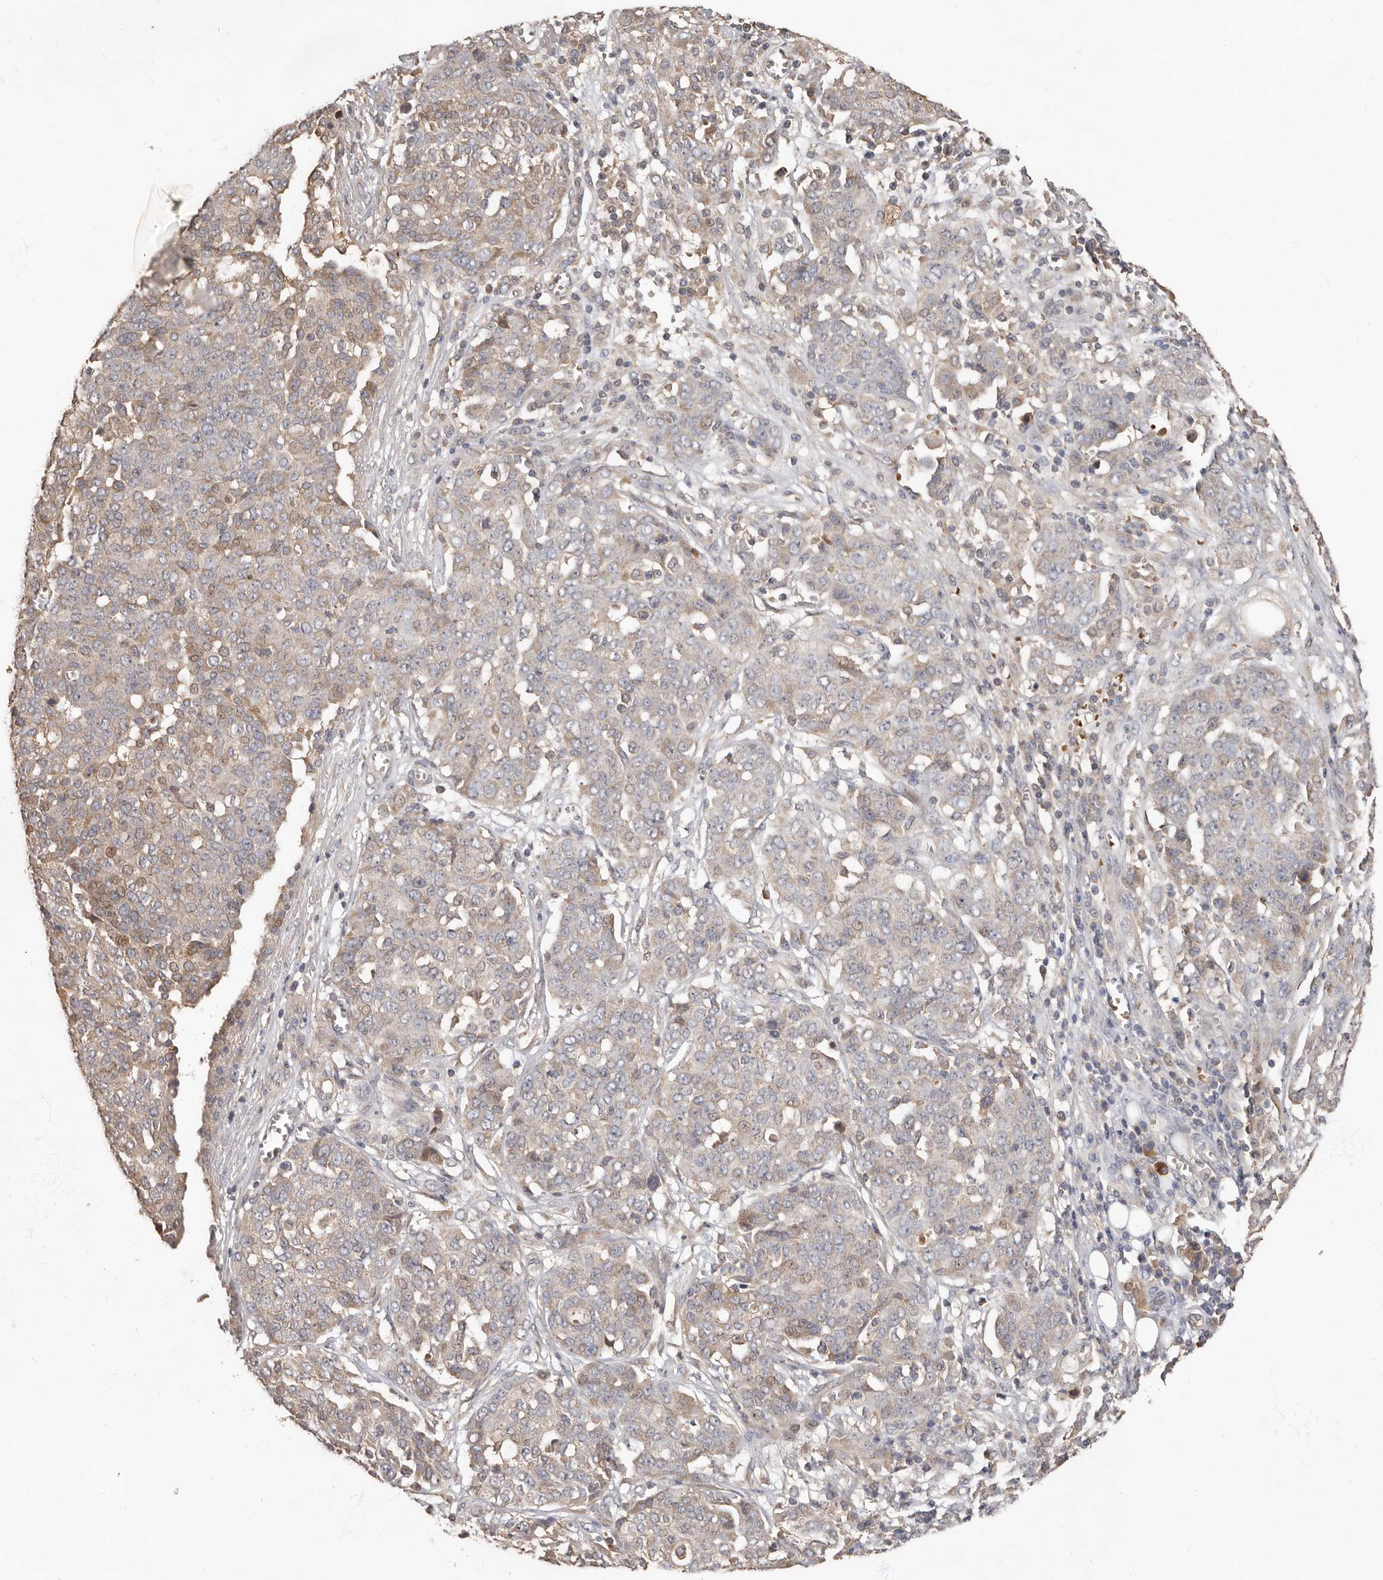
{"staining": {"intensity": "weak", "quantity": "25%-75%", "location": "cytoplasmic/membranous"}, "tissue": "ovarian cancer", "cell_type": "Tumor cells", "image_type": "cancer", "snomed": [{"axis": "morphology", "description": "Cystadenocarcinoma, serous, NOS"}, {"axis": "topography", "description": "Soft tissue"}, {"axis": "topography", "description": "Ovary"}], "caption": "Tumor cells display low levels of weak cytoplasmic/membranous positivity in about 25%-75% of cells in ovarian cancer (serous cystadenocarcinoma).", "gene": "KIF26B", "patient": {"sex": "female", "age": 57}}